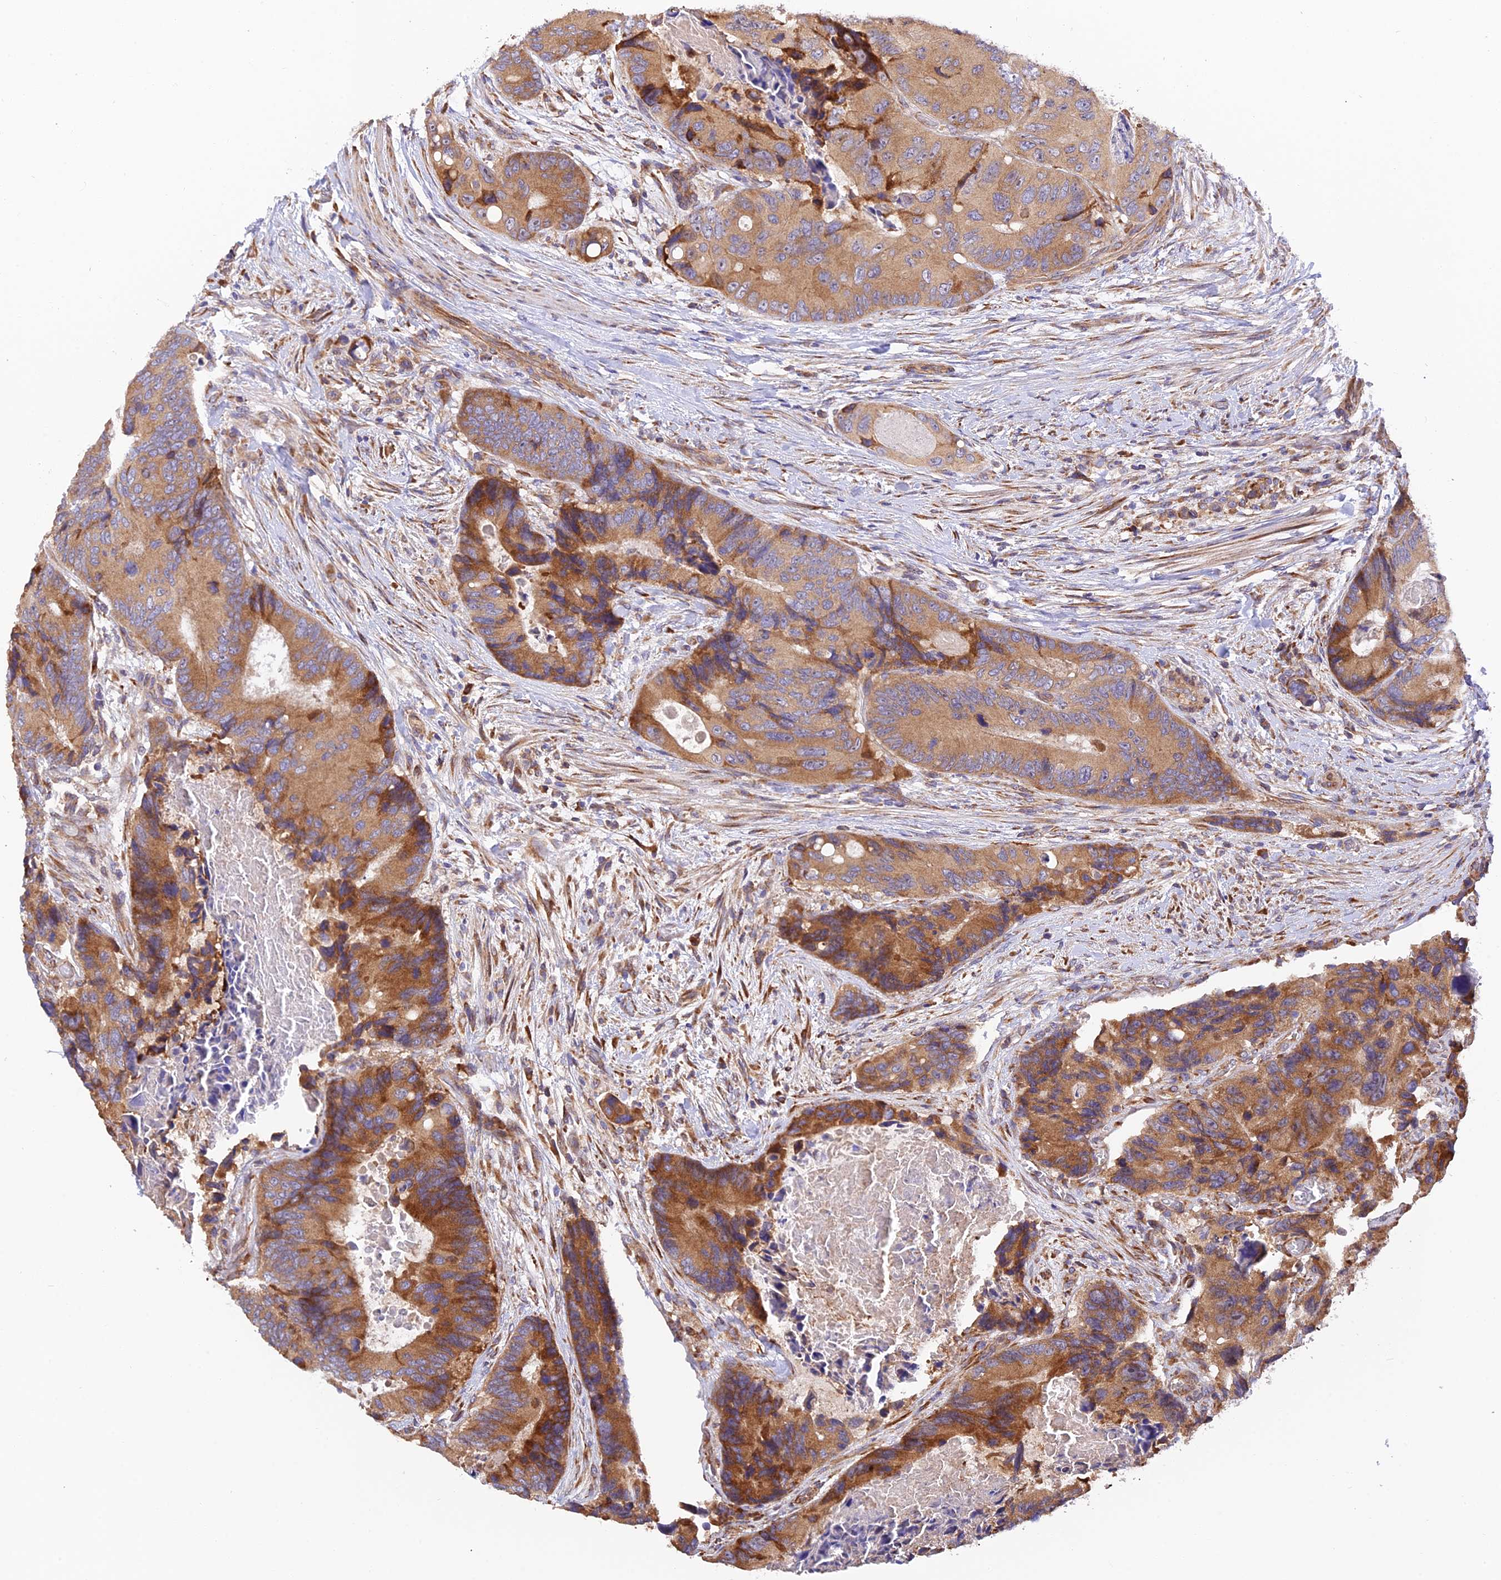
{"staining": {"intensity": "strong", "quantity": ">75%", "location": "cytoplasmic/membranous"}, "tissue": "colorectal cancer", "cell_type": "Tumor cells", "image_type": "cancer", "snomed": [{"axis": "morphology", "description": "Adenocarcinoma, NOS"}, {"axis": "topography", "description": "Colon"}], "caption": "This histopathology image demonstrates IHC staining of human colorectal cancer (adenocarcinoma), with high strong cytoplasmic/membranous staining in about >75% of tumor cells.", "gene": "RPL5", "patient": {"sex": "male", "age": 84}}